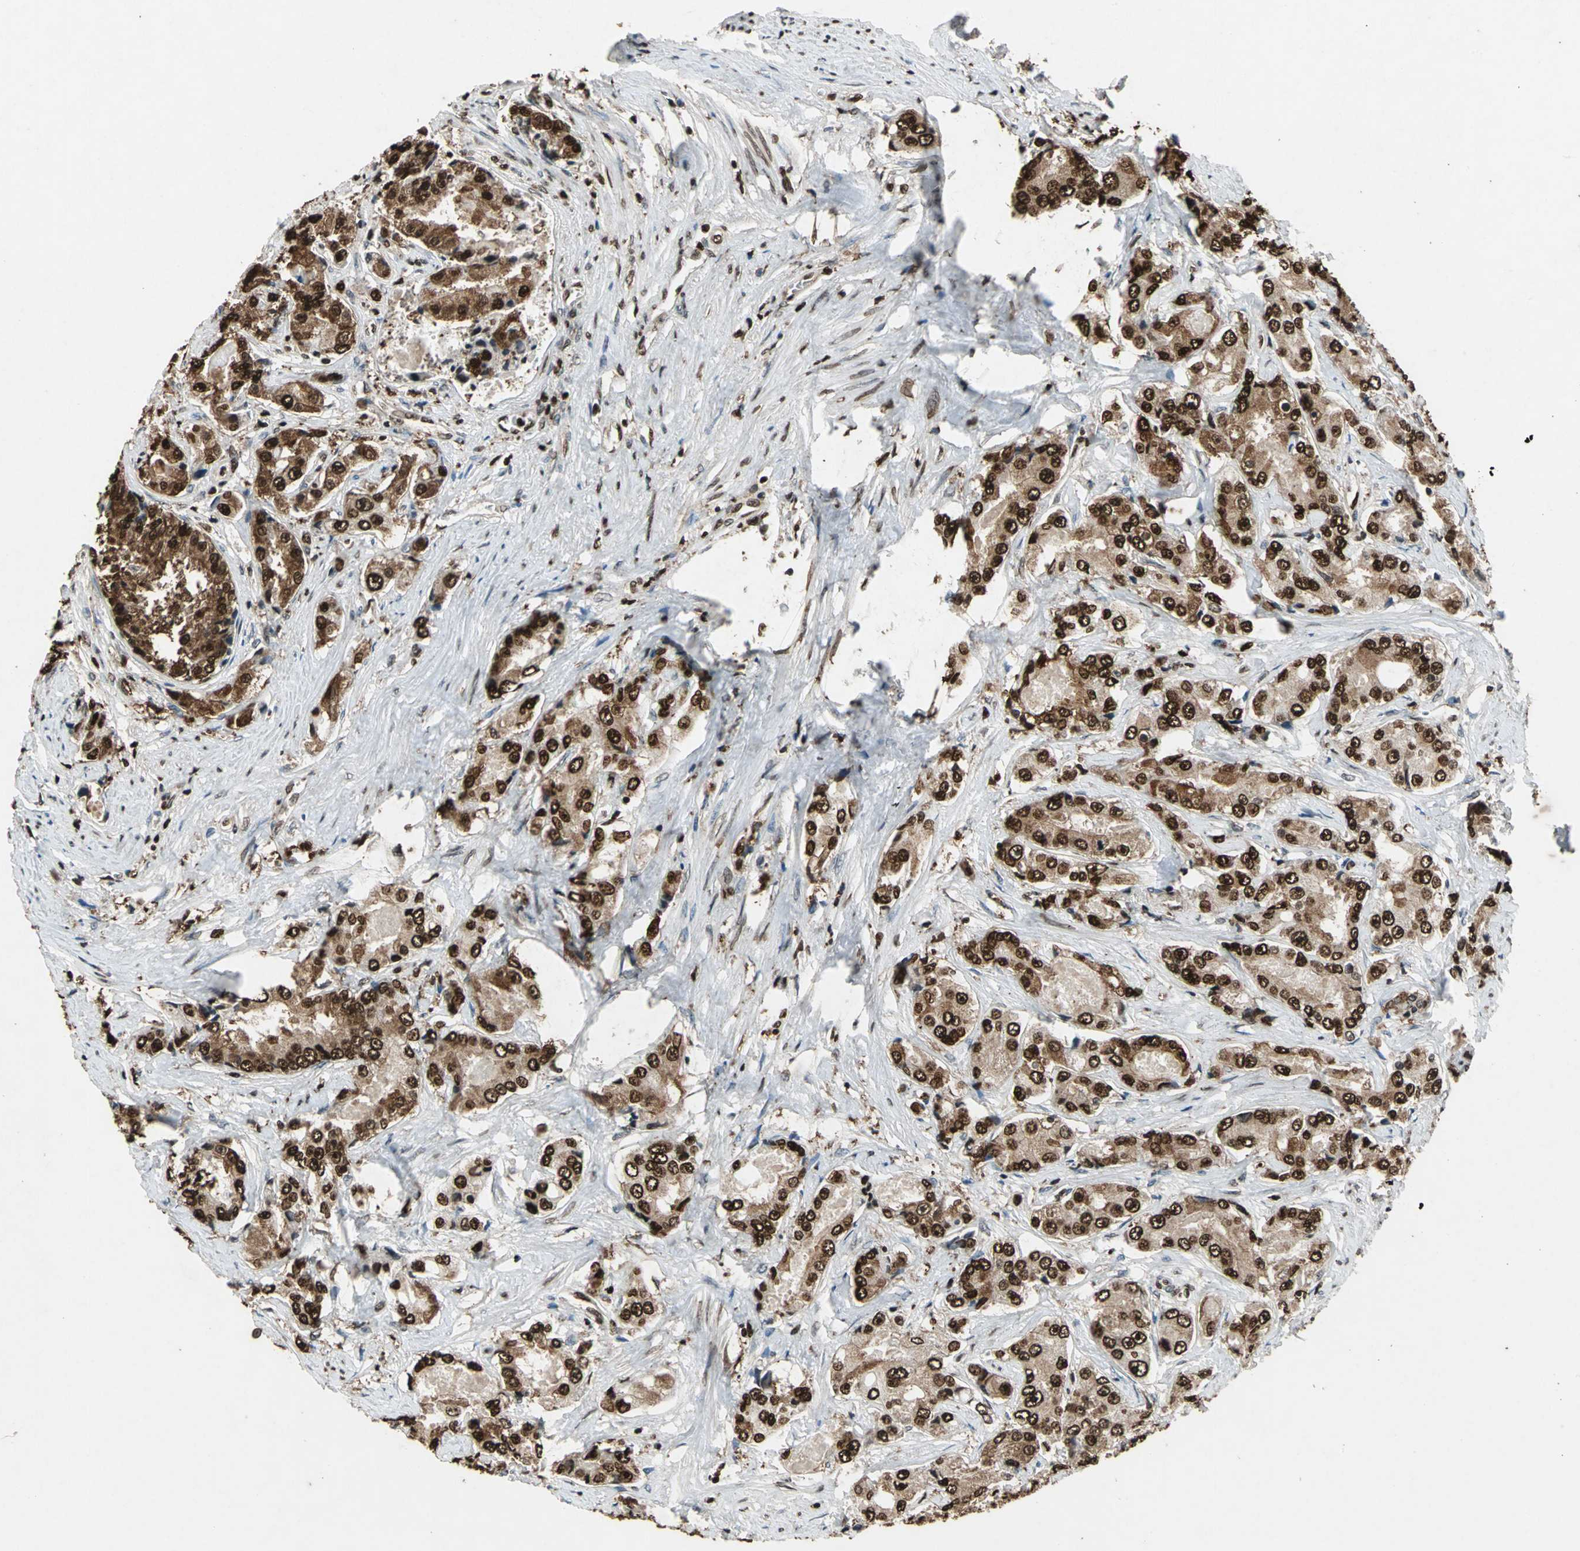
{"staining": {"intensity": "strong", "quantity": ">75%", "location": "cytoplasmic/membranous,nuclear"}, "tissue": "prostate cancer", "cell_type": "Tumor cells", "image_type": "cancer", "snomed": [{"axis": "morphology", "description": "Adenocarcinoma, High grade"}, {"axis": "topography", "description": "Prostate"}], "caption": "Strong cytoplasmic/membranous and nuclear protein positivity is identified in about >75% of tumor cells in prostate cancer.", "gene": "ANP32A", "patient": {"sex": "male", "age": 73}}